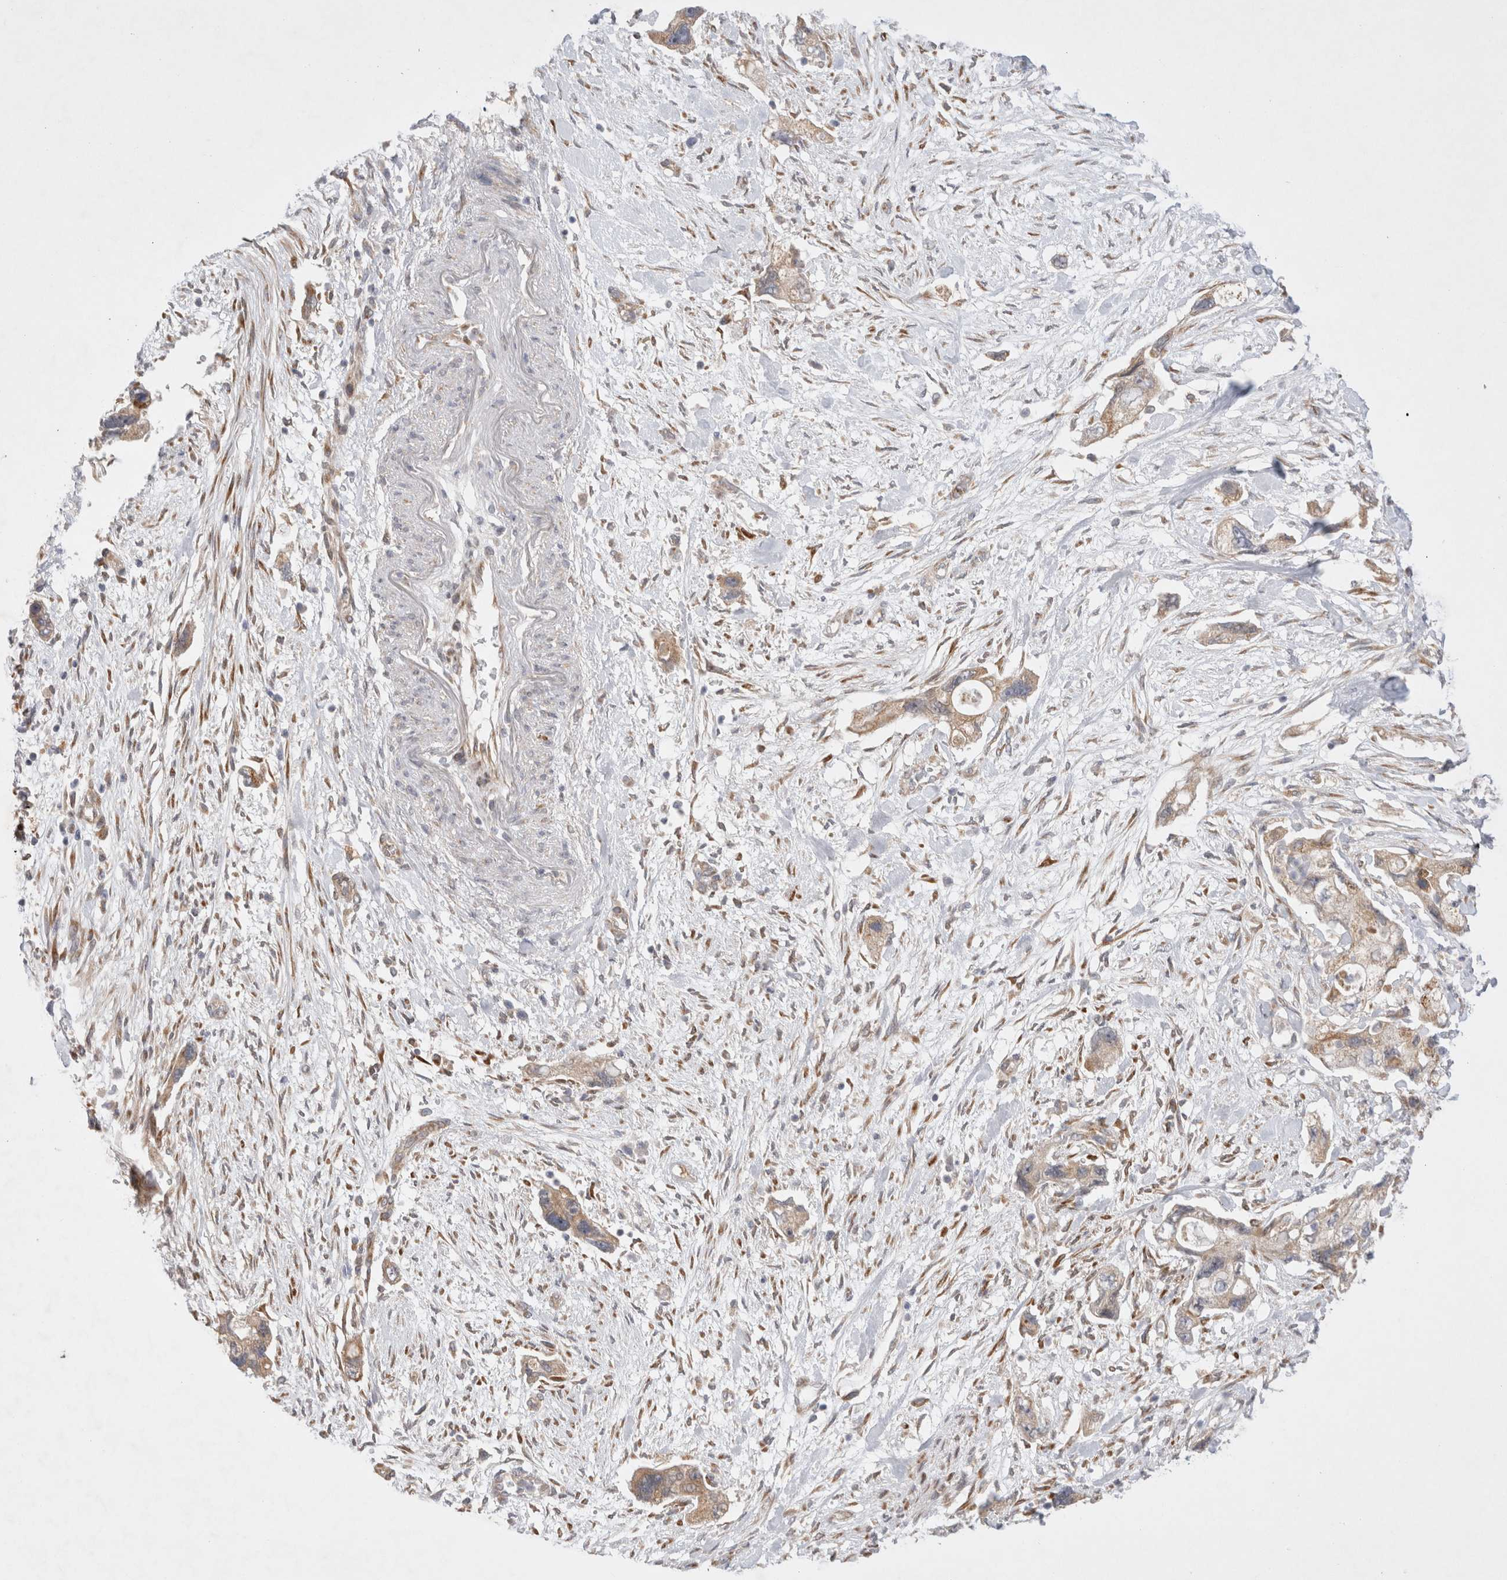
{"staining": {"intensity": "weak", "quantity": ">75%", "location": "cytoplasmic/membranous"}, "tissue": "pancreatic cancer", "cell_type": "Tumor cells", "image_type": "cancer", "snomed": [{"axis": "morphology", "description": "Adenocarcinoma, NOS"}, {"axis": "topography", "description": "Pancreas"}], "caption": "Weak cytoplasmic/membranous protein expression is identified in about >75% of tumor cells in adenocarcinoma (pancreatic).", "gene": "NPC1", "patient": {"sex": "female", "age": 73}}